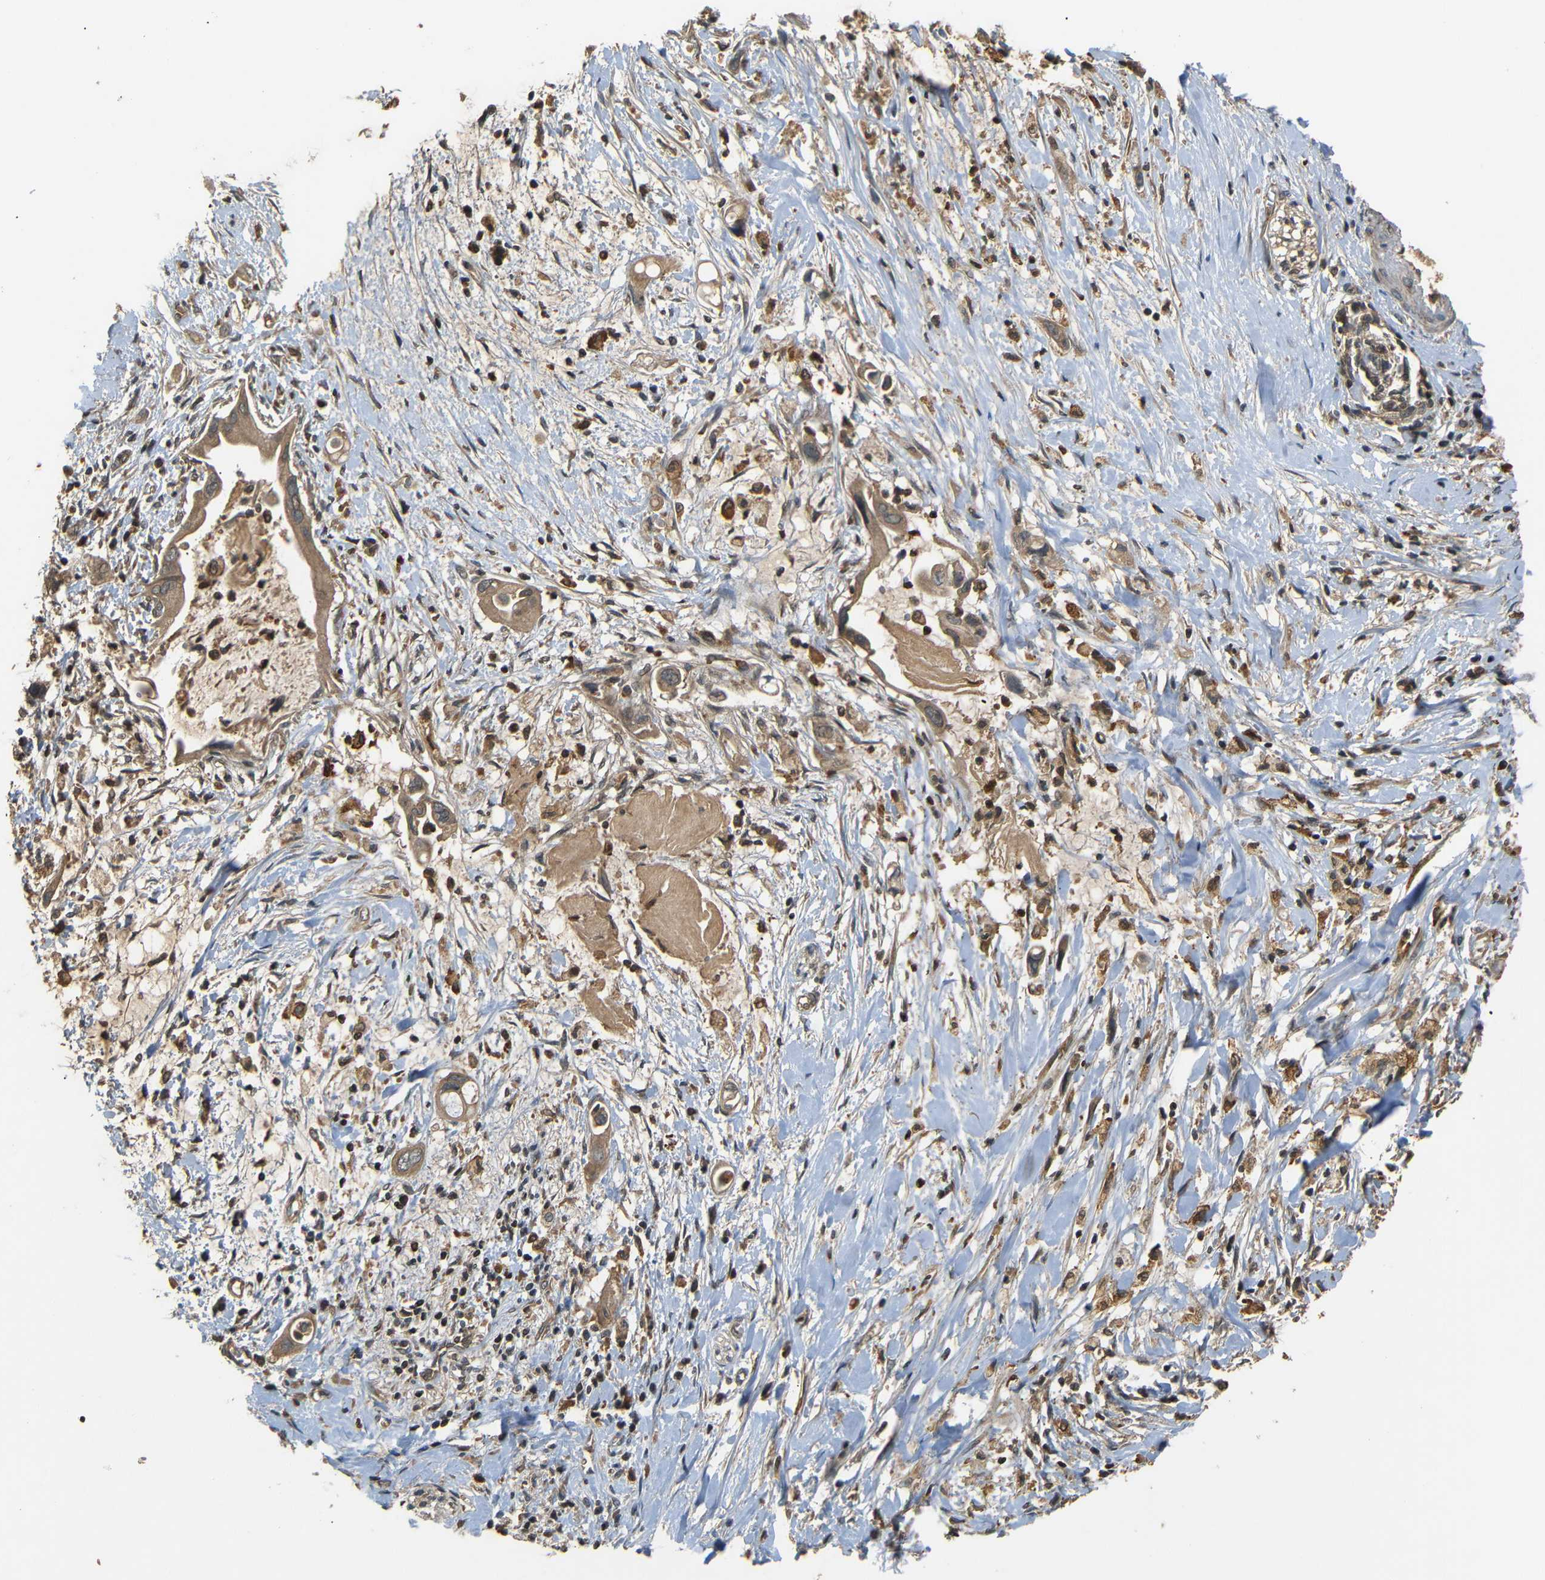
{"staining": {"intensity": "moderate", "quantity": ">75%", "location": "cytoplasmic/membranous"}, "tissue": "pancreatic cancer", "cell_type": "Tumor cells", "image_type": "cancer", "snomed": [{"axis": "morphology", "description": "Adenocarcinoma, NOS"}, {"axis": "topography", "description": "Pancreas"}], "caption": "A histopathology image showing moderate cytoplasmic/membranous positivity in about >75% of tumor cells in pancreatic cancer, as visualized by brown immunohistochemical staining.", "gene": "TANK", "patient": {"sex": "male", "age": 55}}